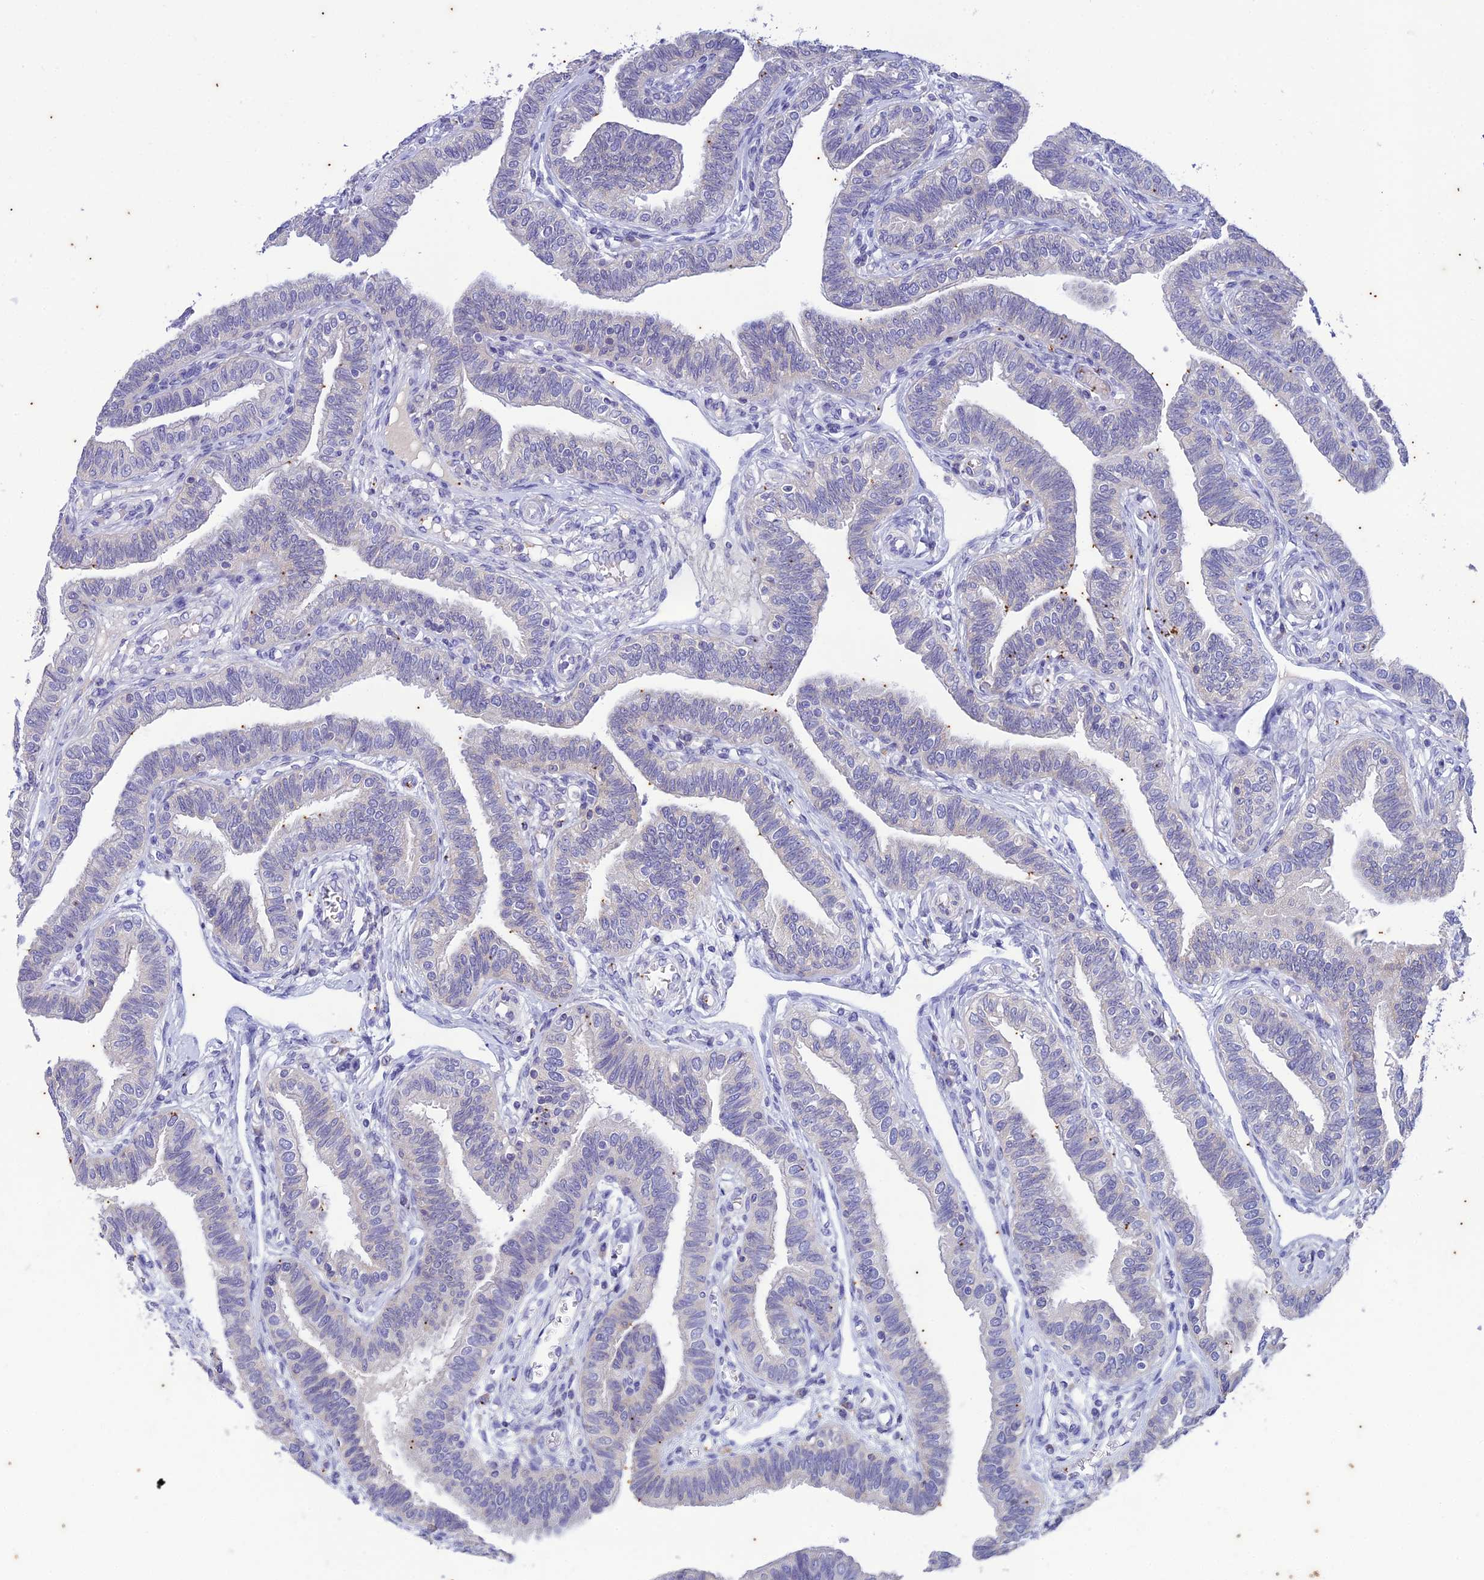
{"staining": {"intensity": "weak", "quantity": "<25%", "location": "cytoplasmic/membranous"}, "tissue": "fallopian tube", "cell_type": "Glandular cells", "image_type": "normal", "snomed": [{"axis": "morphology", "description": "Normal tissue, NOS"}, {"axis": "topography", "description": "Fallopian tube"}], "caption": "Benign fallopian tube was stained to show a protein in brown. There is no significant expression in glandular cells. The staining was performed using DAB (3,3'-diaminobenzidine) to visualize the protein expression in brown, while the nuclei were stained in blue with hematoxylin (Magnification: 20x).", "gene": "TMEM40", "patient": {"sex": "female", "age": 39}}